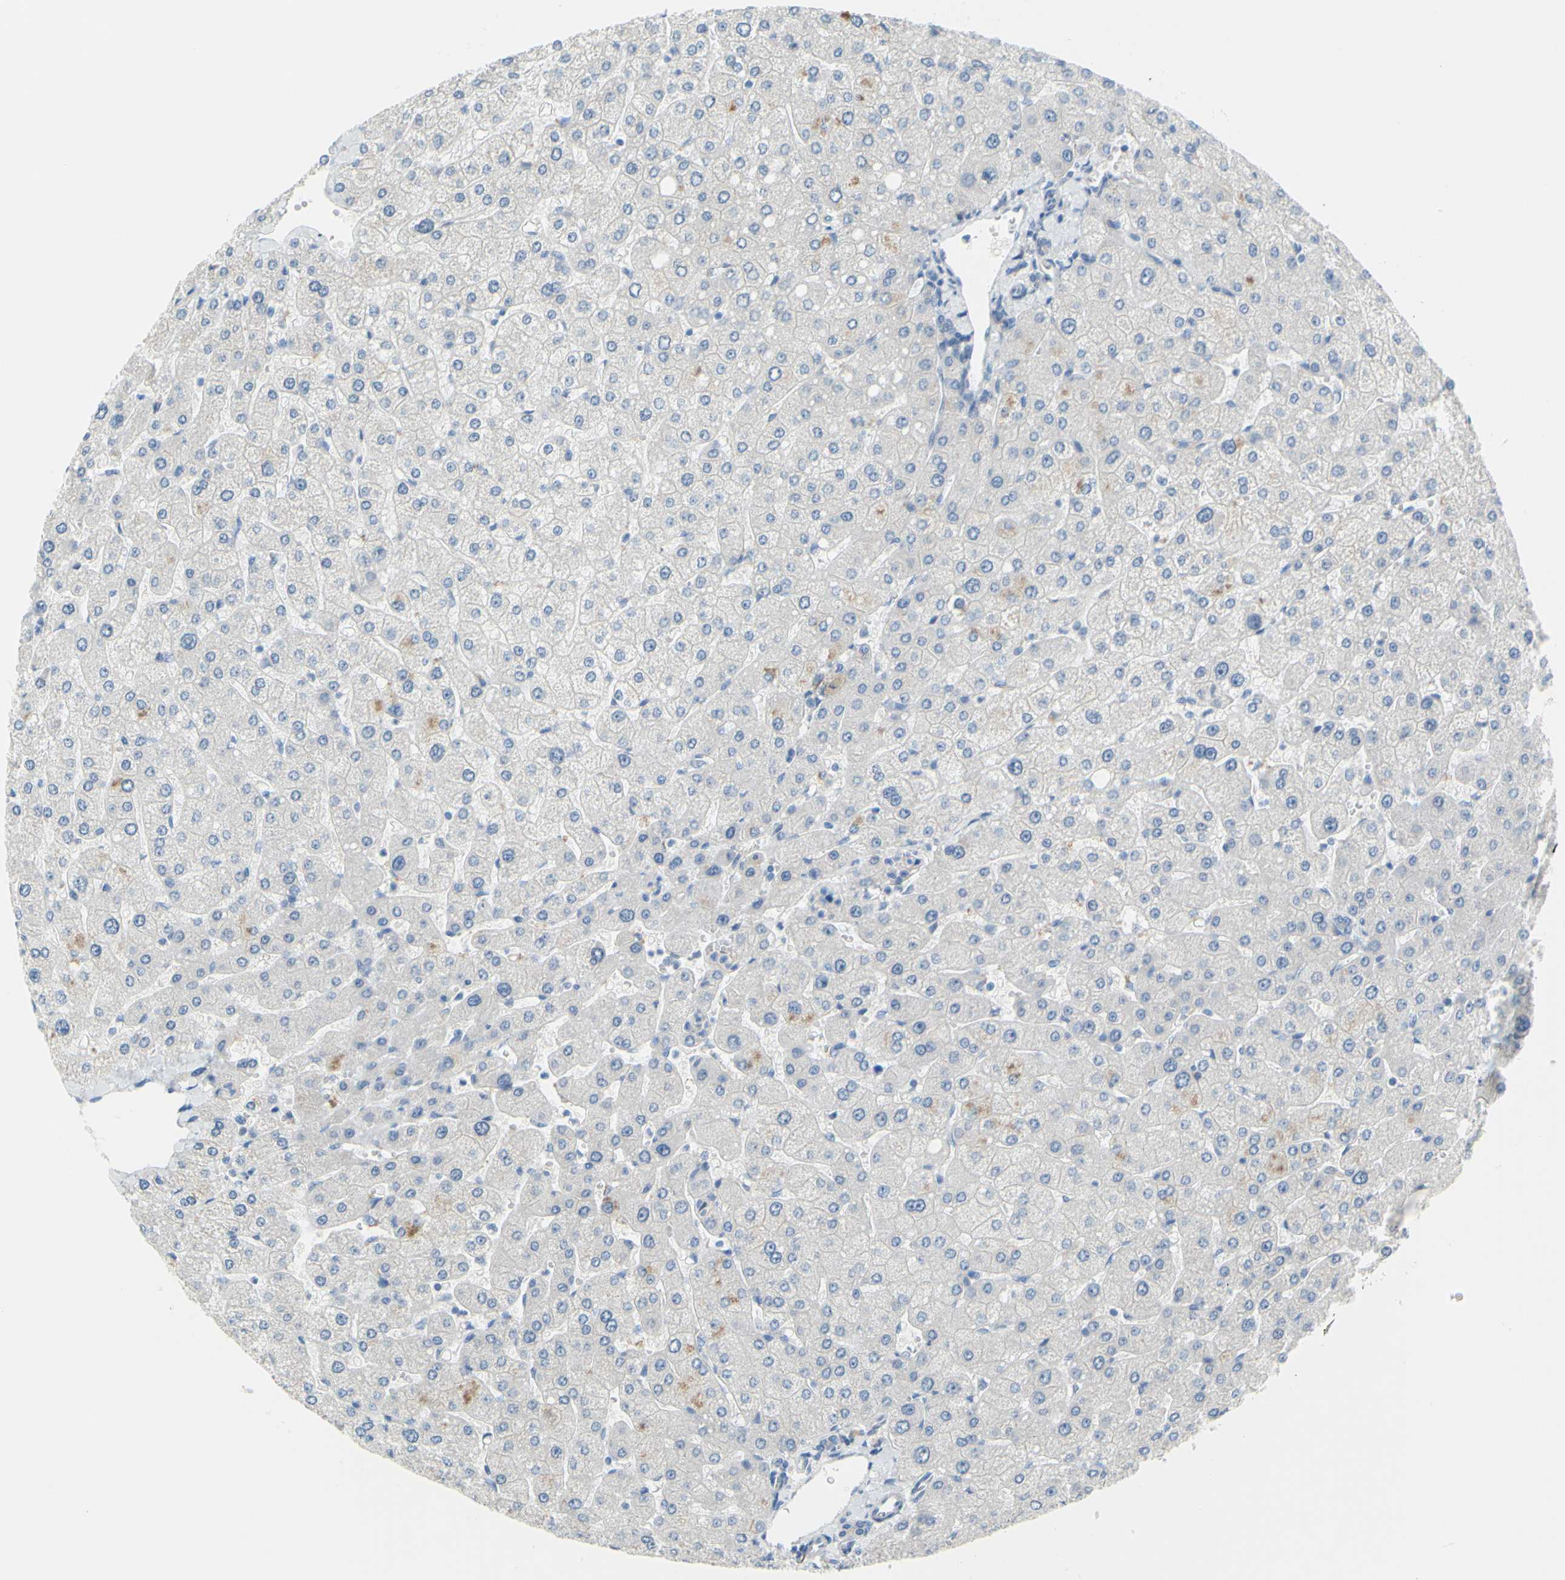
{"staining": {"intensity": "negative", "quantity": "none", "location": "none"}, "tissue": "liver", "cell_type": "Cholangiocytes", "image_type": "normal", "snomed": [{"axis": "morphology", "description": "Normal tissue, NOS"}, {"axis": "topography", "description": "Liver"}], "caption": "Immunohistochemical staining of normal liver shows no significant staining in cholangiocytes. (Immunohistochemistry, brightfield microscopy, high magnification).", "gene": "SLC1A2", "patient": {"sex": "male", "age": 55}}